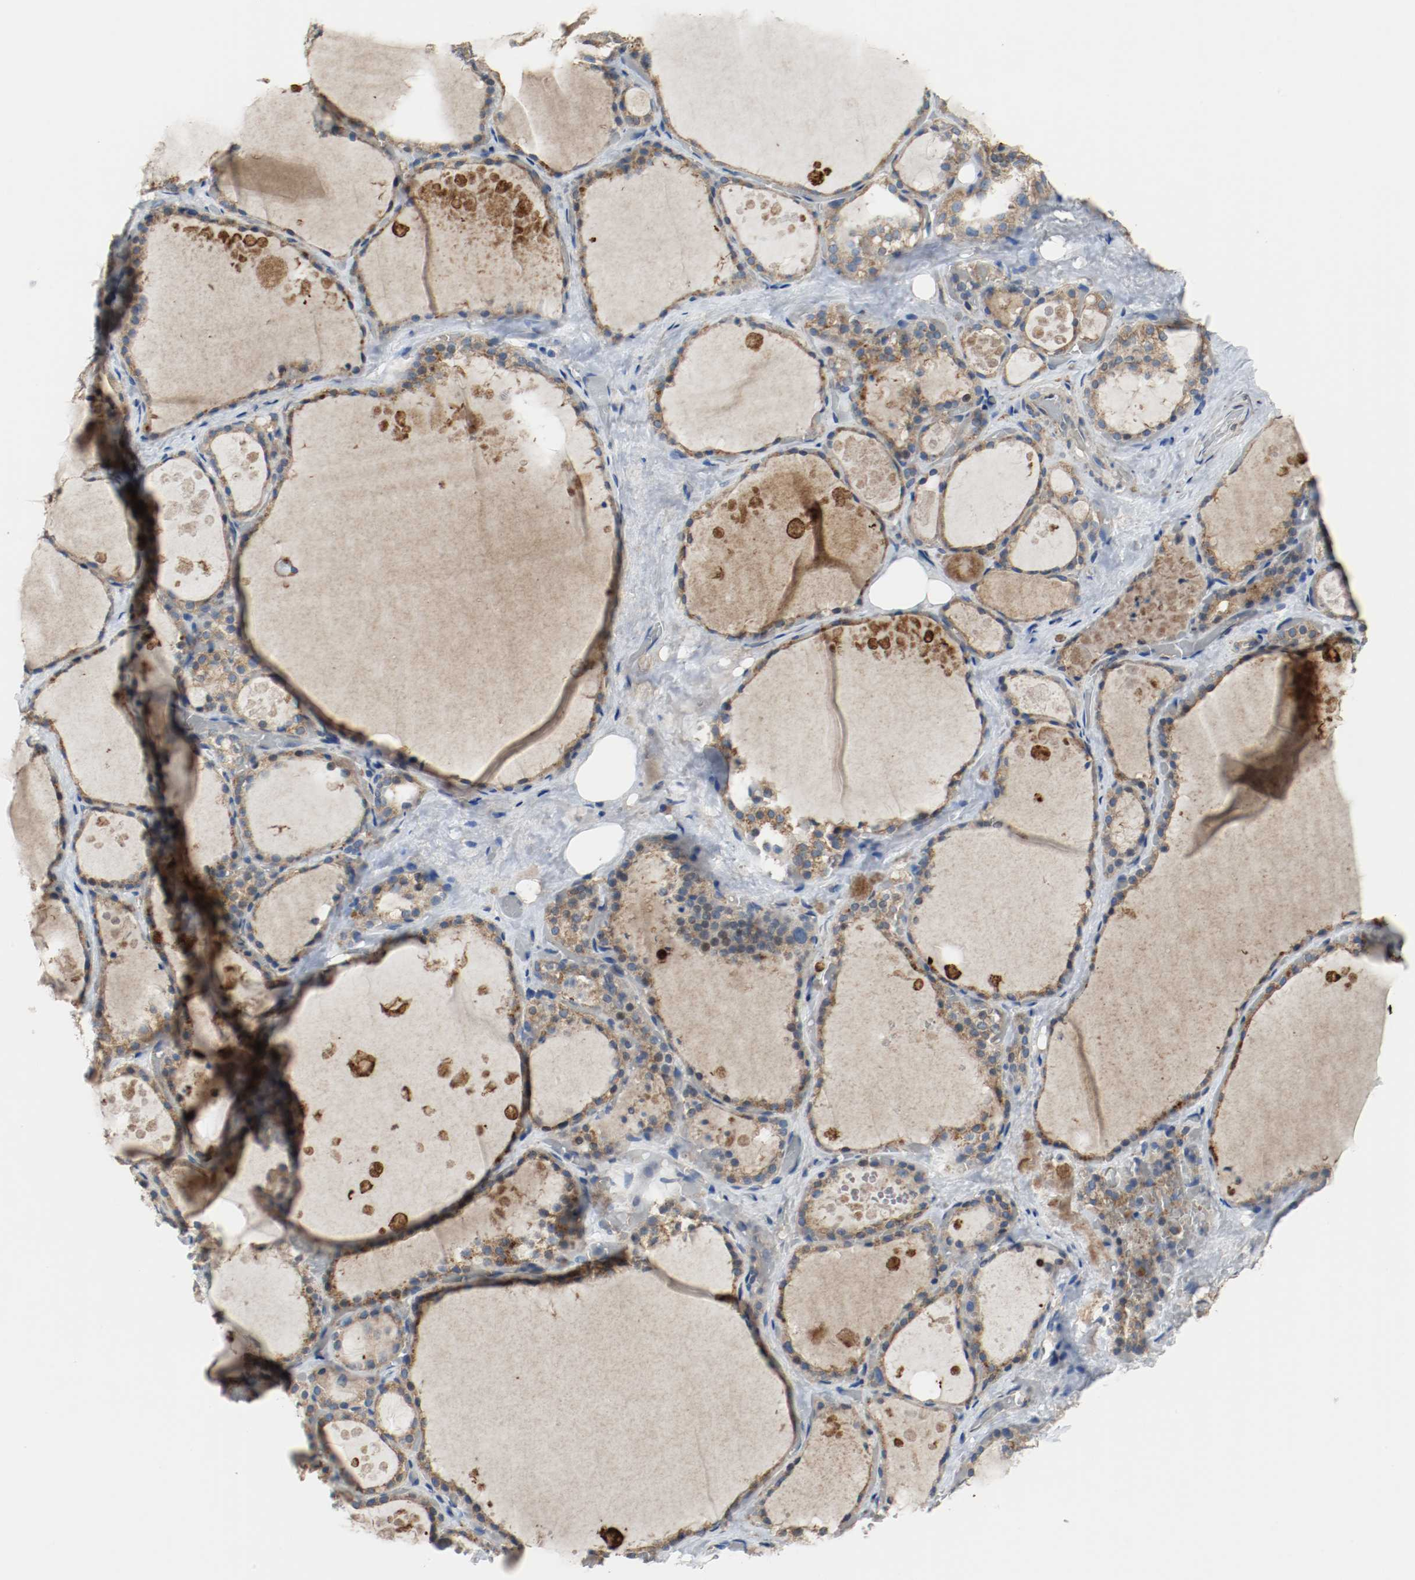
{"staining": {"intensity": "moderate", "quantity": ">75%", "location": "cytoplasmic/membranous"}, "tissue": "thyroid gland", "cell_type": "Glandular cells", "image_type": "normal", "snomed": [{"axis": "morphology", "description": "Normal tissue, NOS"}, {"axis": "topography", "description": "Thyroid gland"}], "caption": "Benign thyroid gland was stained to show a protein in brown. There is medium levels of moderate cytoplasmic/membranous staining in approximately >75% of glandular cells.", "gene": "TUBA3D", "patient": {"sex": "male", "age": 61}}